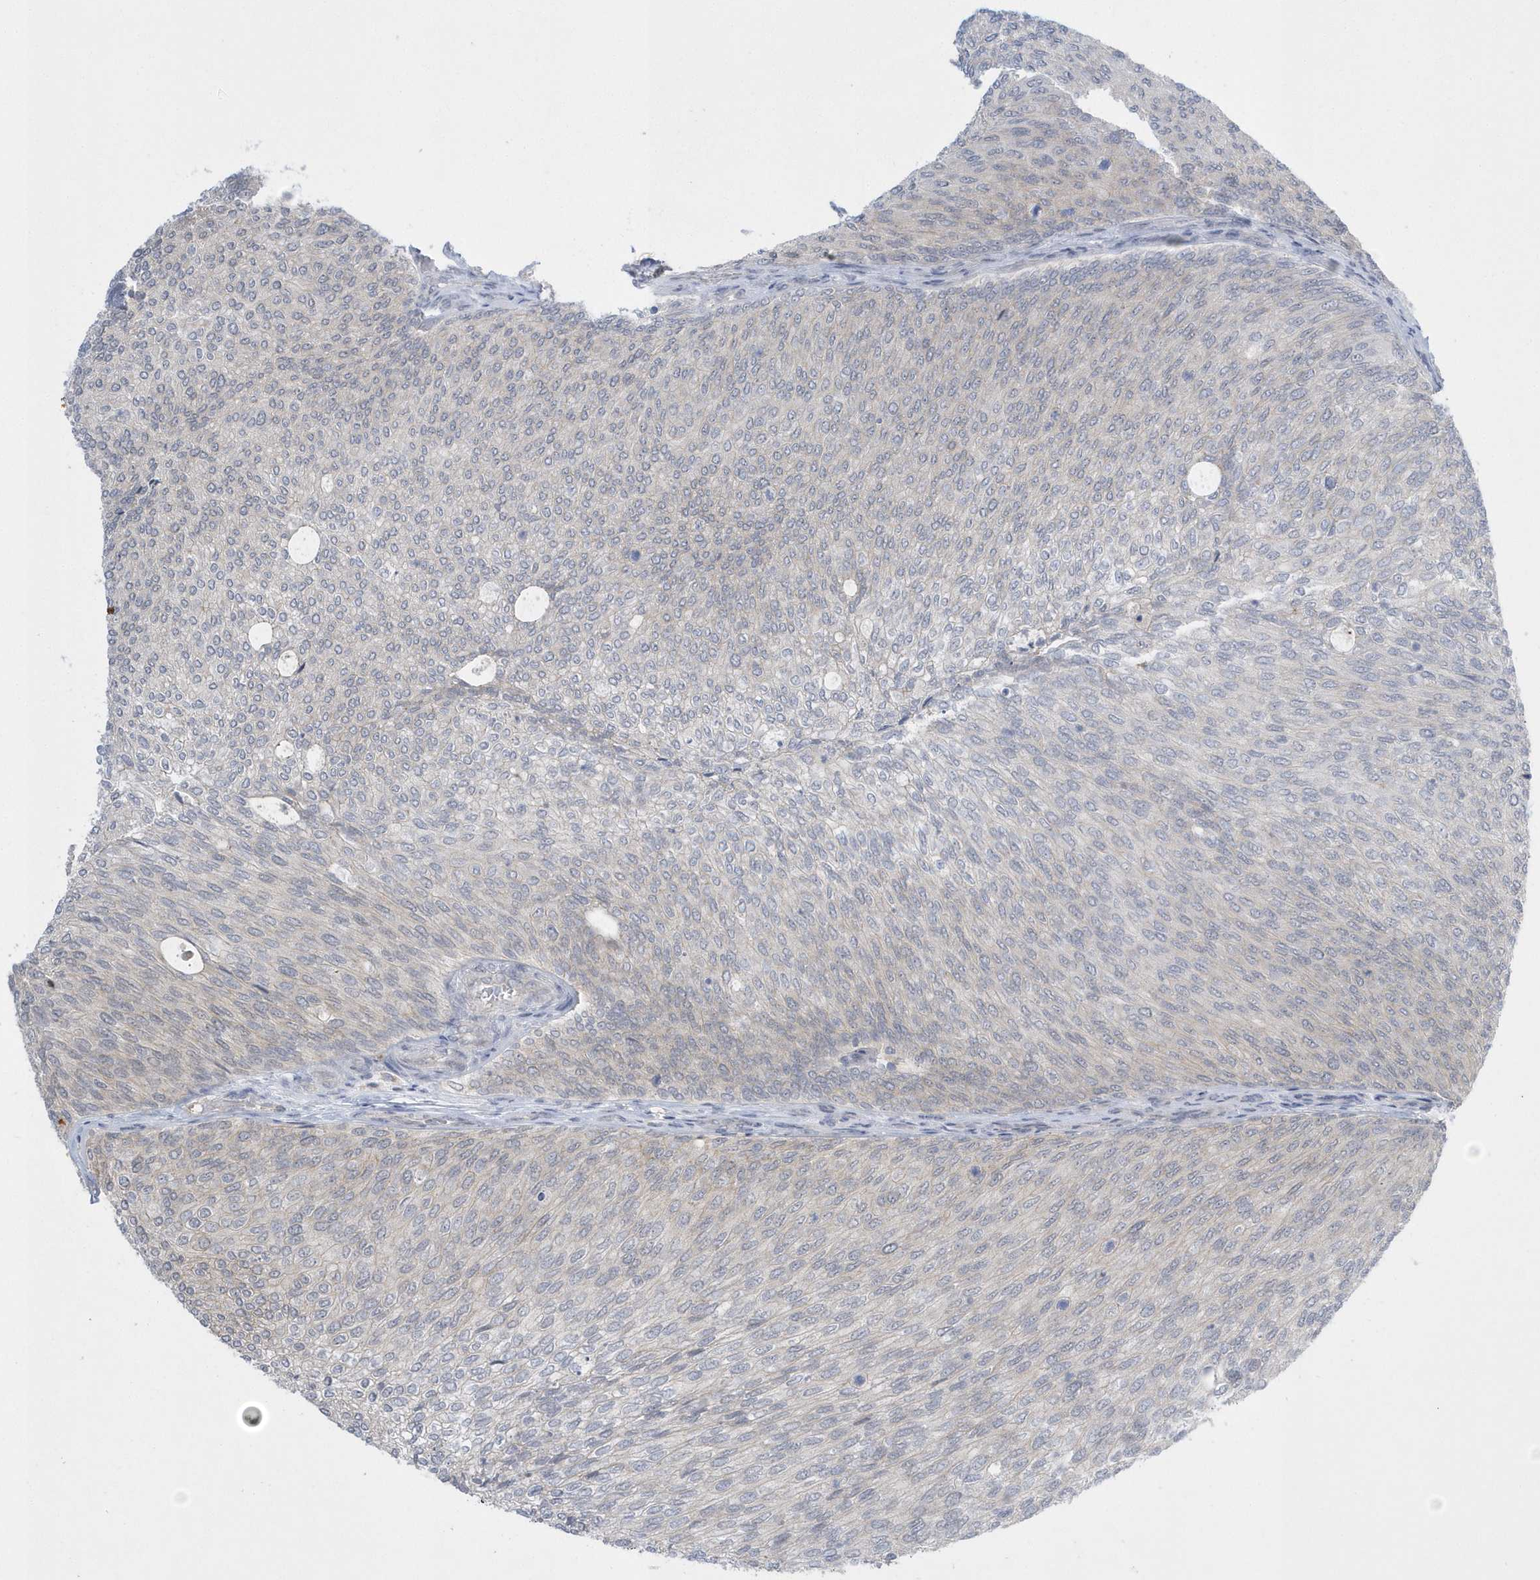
{"staining": {"intensity": "weak", "quantity": "<25%", "location": "cytoplasmic/membranous"}, "tissue": "urothelial cancer", "cell_type": "Tumor cells", "image_type": "cancer", "snomed": [{"axis": "morphology", "description": "Urothelial carcinoma, Low grade"}, {"axis": "topography", "description": "Urinary bladder"}], "caption": "IHC photomicrograph of human urothelial cancer stained for a protein (brown), which demonstrates no expression in tumor cells.", "gene": "ZC3H12D", "patient": {"sex": "female", "age": 79}}